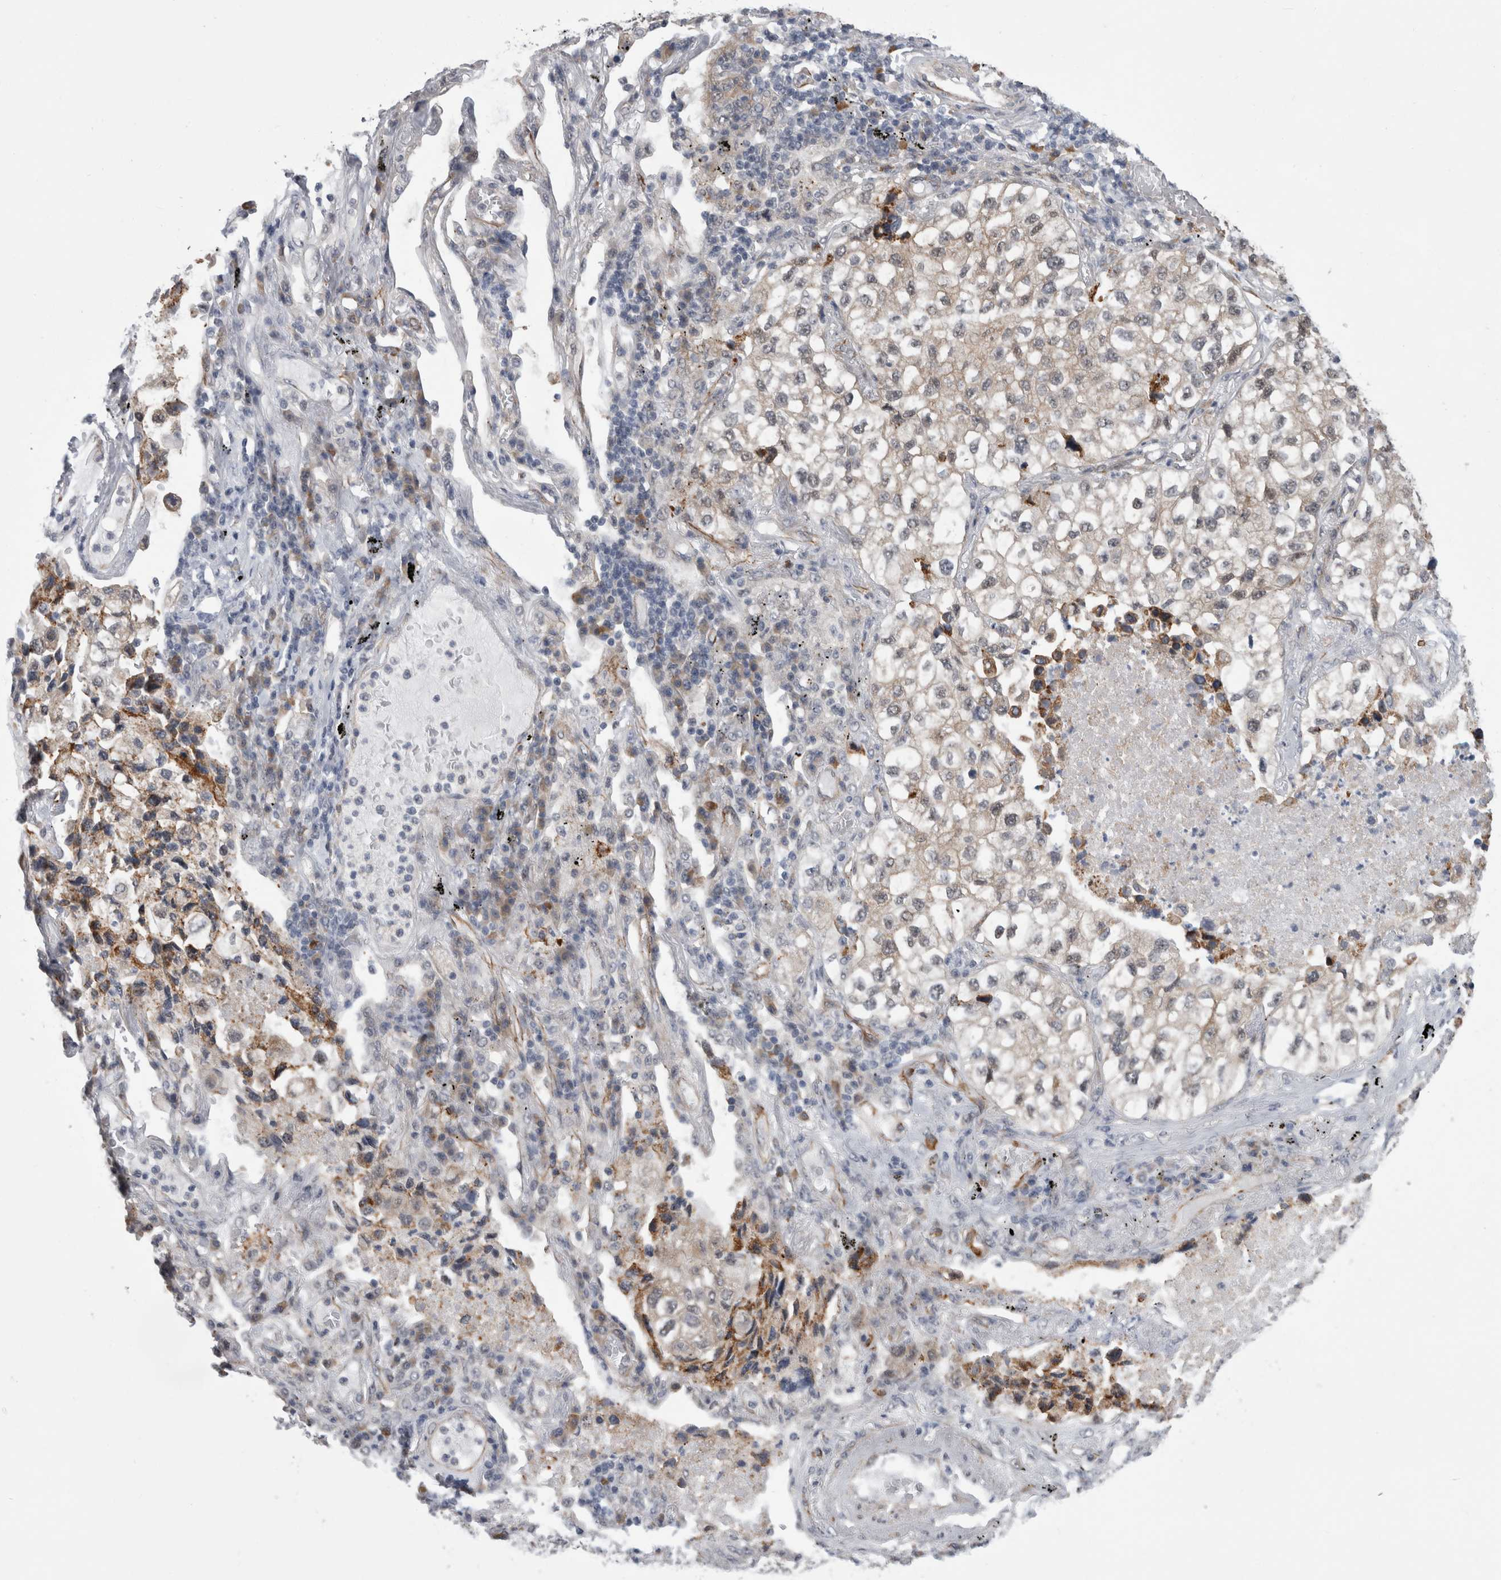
{"staining": {"intensity": "weak", "quantity": "25%-75%", "location": "cytoplasmic/membranous"}, "tissue": "lung cancer", "cell_type": "Tumor cells", "image_type": "cancer", "snomed": [{"axis": "morphology", "description": "Adenocarcinoma, NOS"}, {"axis": "topography", "description": "Lung"}], "caption": "Immunohistochemistry (DAB (3,3'-diaminobenzidine)) staining of lung cancer reveals weak cytoplasmic/membranous protein expression in approximately 25%-75% of tumor cells.", "gene": "FAM83H", "patient": {"sex": "male", "age": 63}}